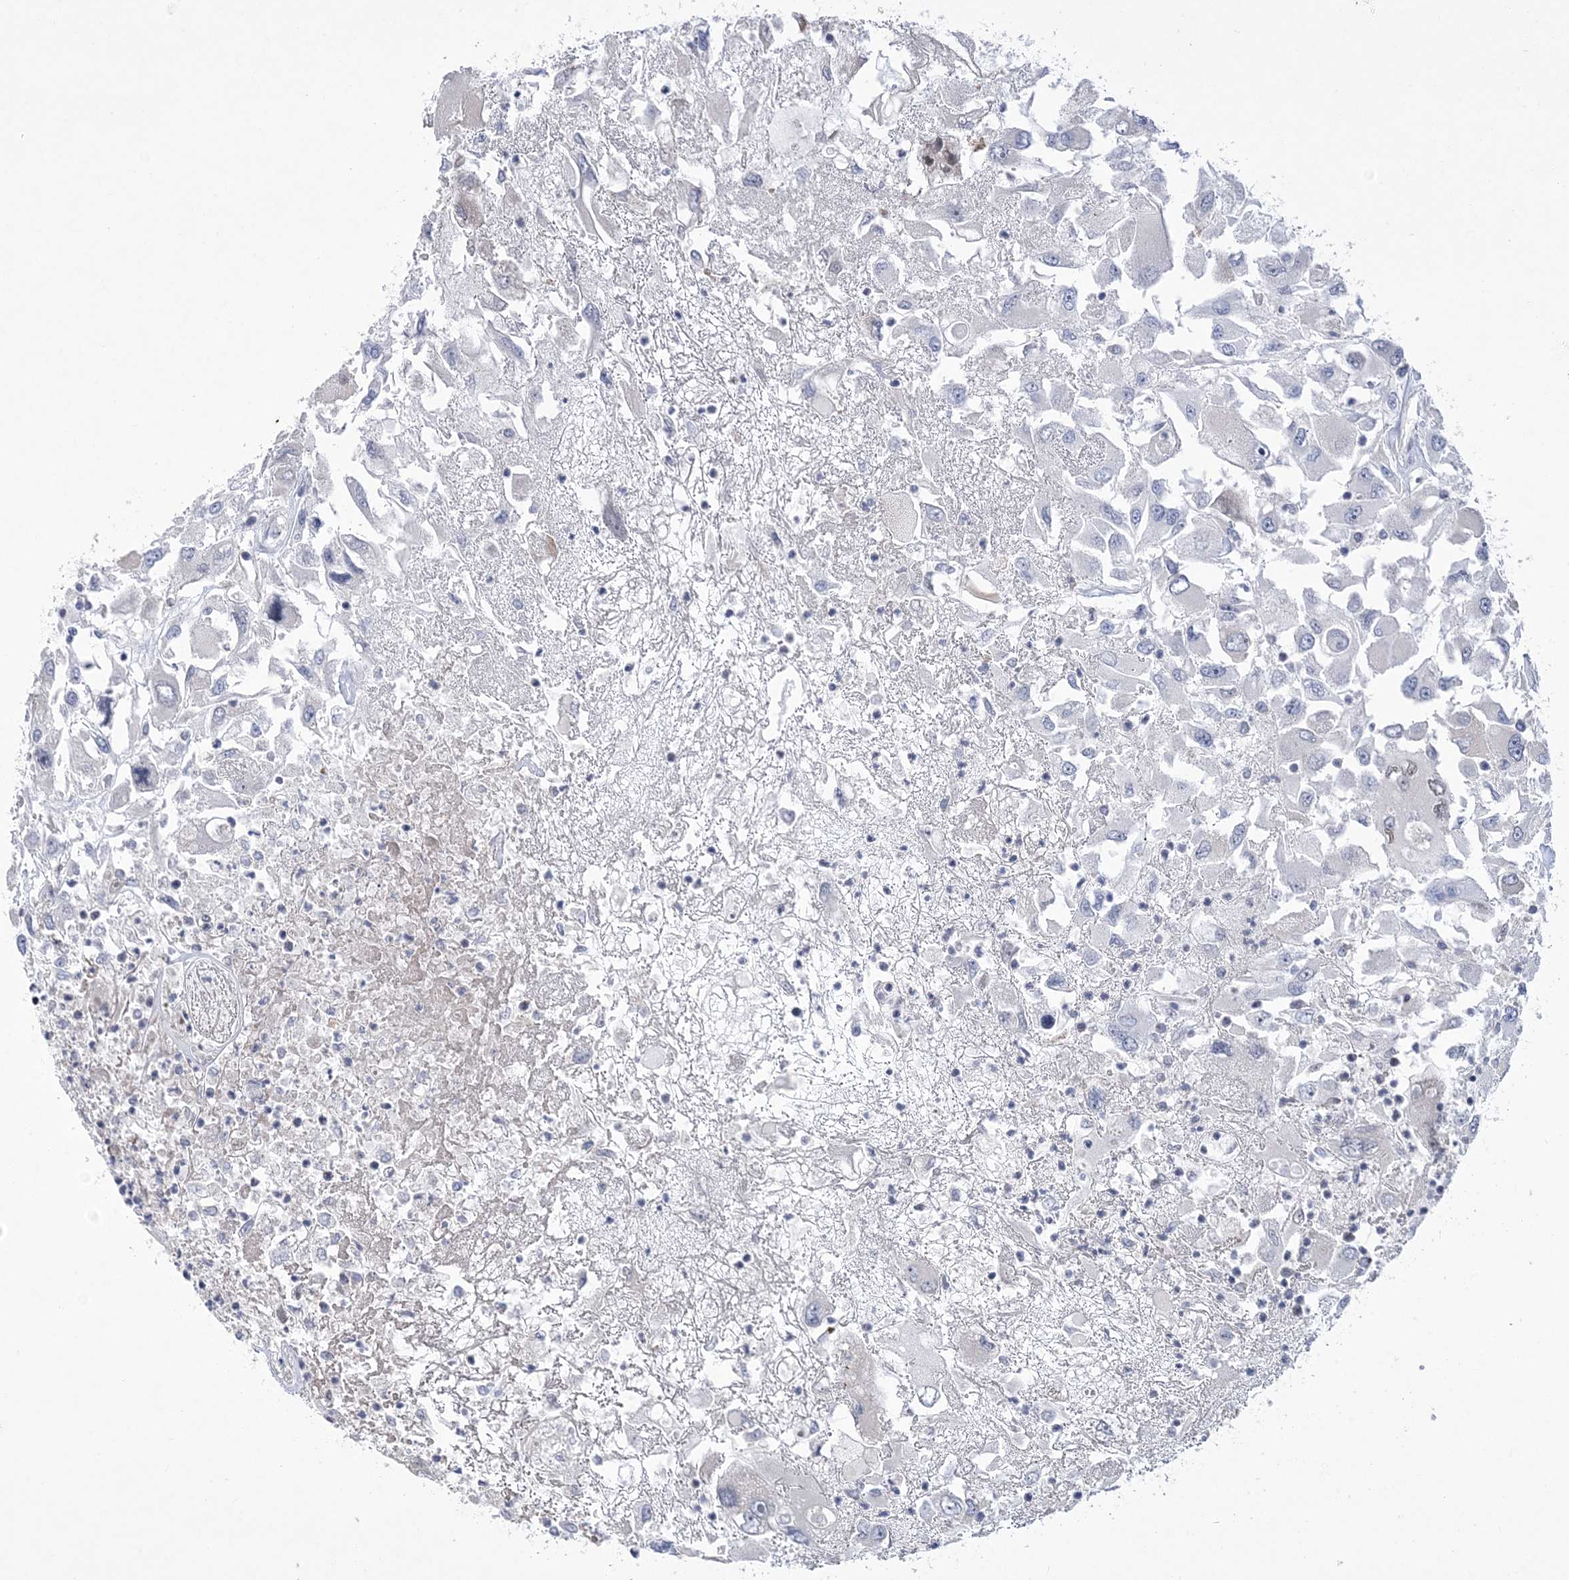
{"staining": {"intensity": "negative", "quantity": "none", "location": "none"}, "tissue": "renal cancer", "cell_type": "Tumor cells", "image_type": "cancer", "snomed": [{"axis": "morphology", "description": "Adenocarcinoma, NOS"}, {"axis": "topography", "description": "Kidney"}], "caption": "There is no significant expression in tumor cells of renal adenocarcinoma.", "gene": "HOMEZ", "patient": {"sex": "female", "age": 52}}